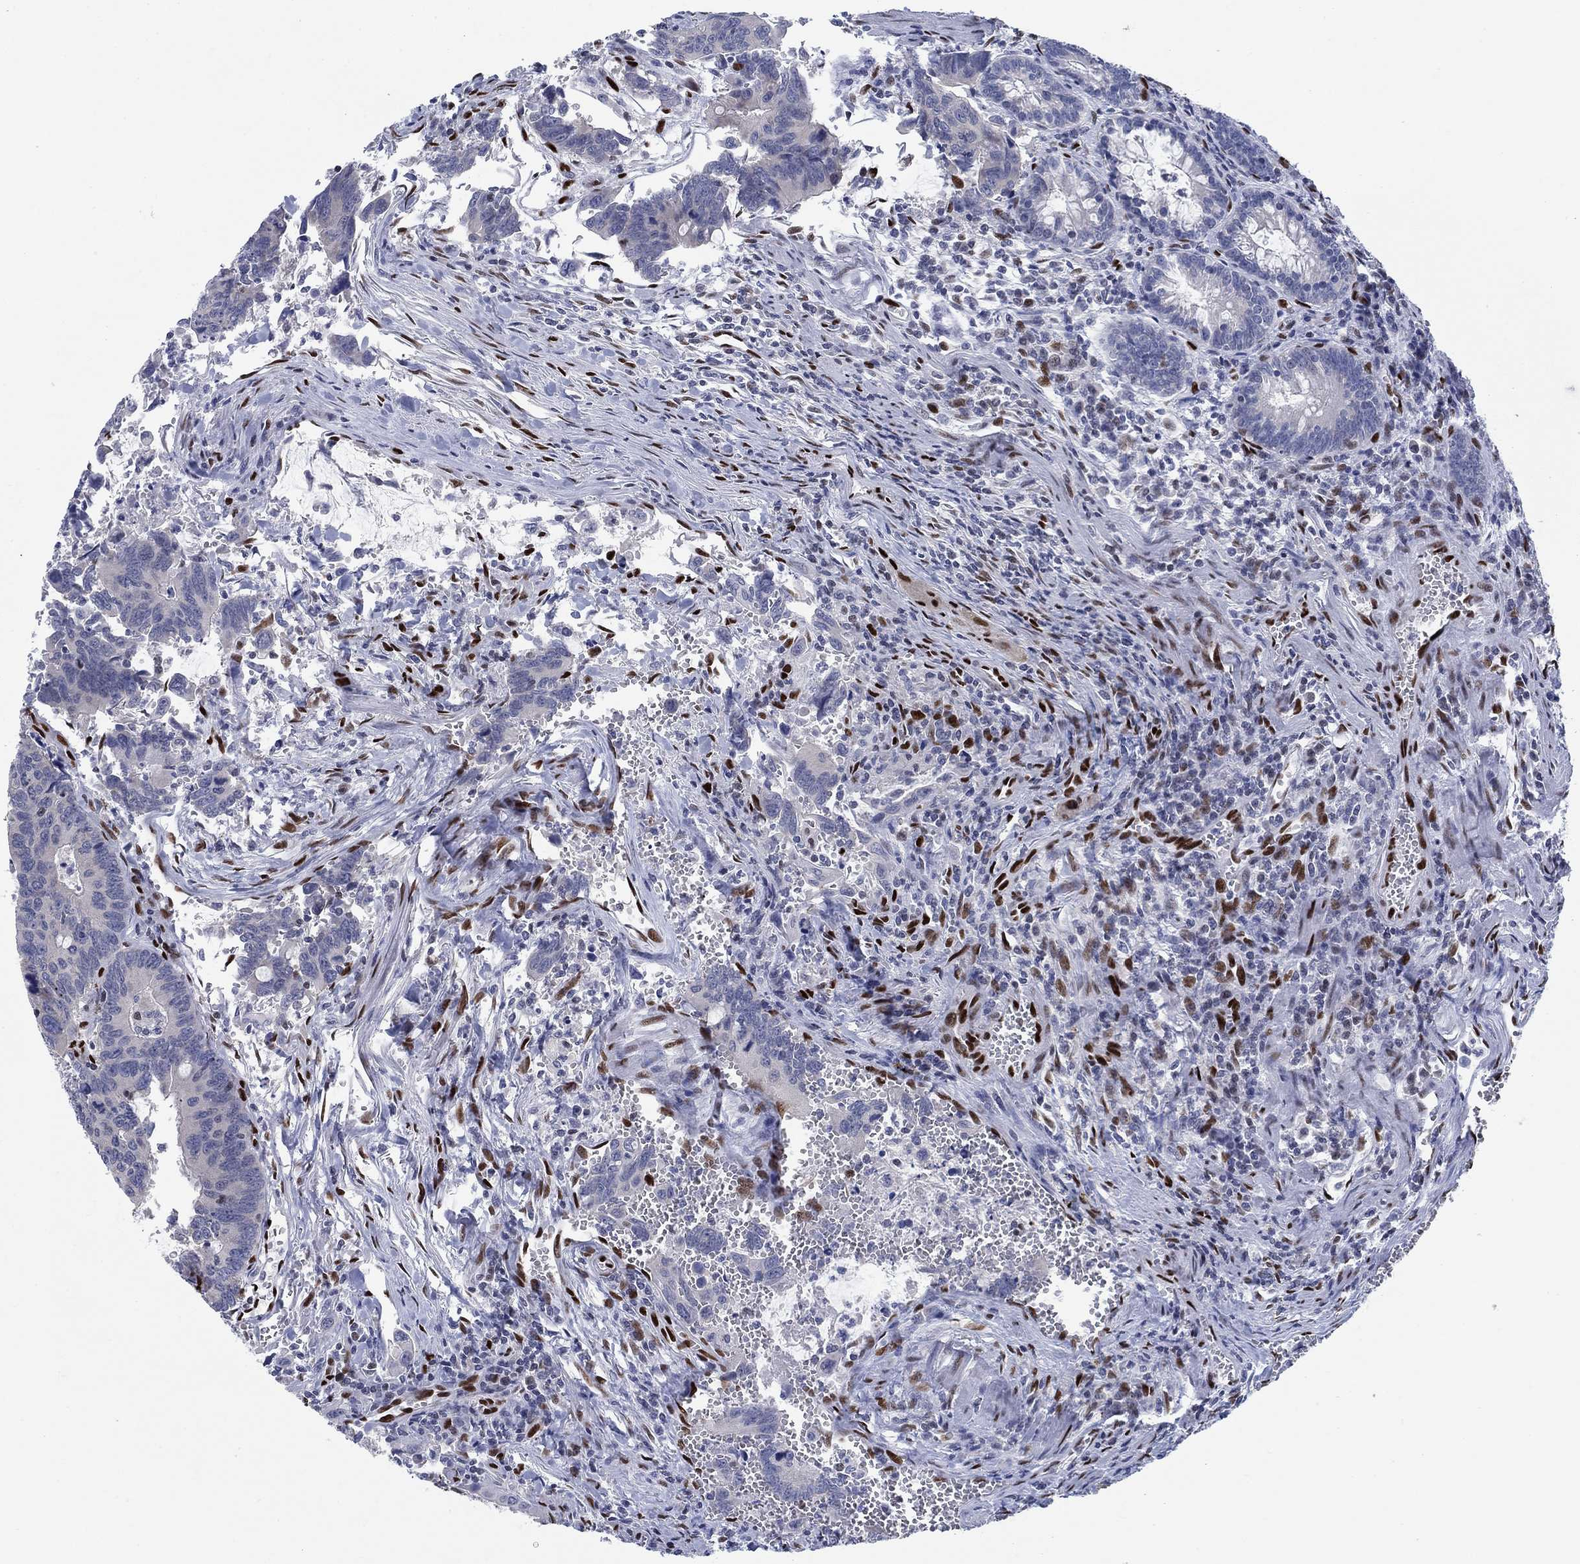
{"staining": {"intensity": "negative", "quantity": "none", "location": "none"}, "tissue": "colorectal cancer", "cell_type": "Tumor cells", "image_type": "cancer", "snomed": [{"axis": "morphology", "description": "Adenocarcinoma, NOS"}, {"axis": "topography", "description": "Rectum"}], "caption": "Immunohistochemistry image of neoplastic tissue: colorectal cancer stained with DAB demonstrates no significant protein positivity in tumor cells.", "gene": "ZEB1", "patient": {"sex": "male", "age": 67}}